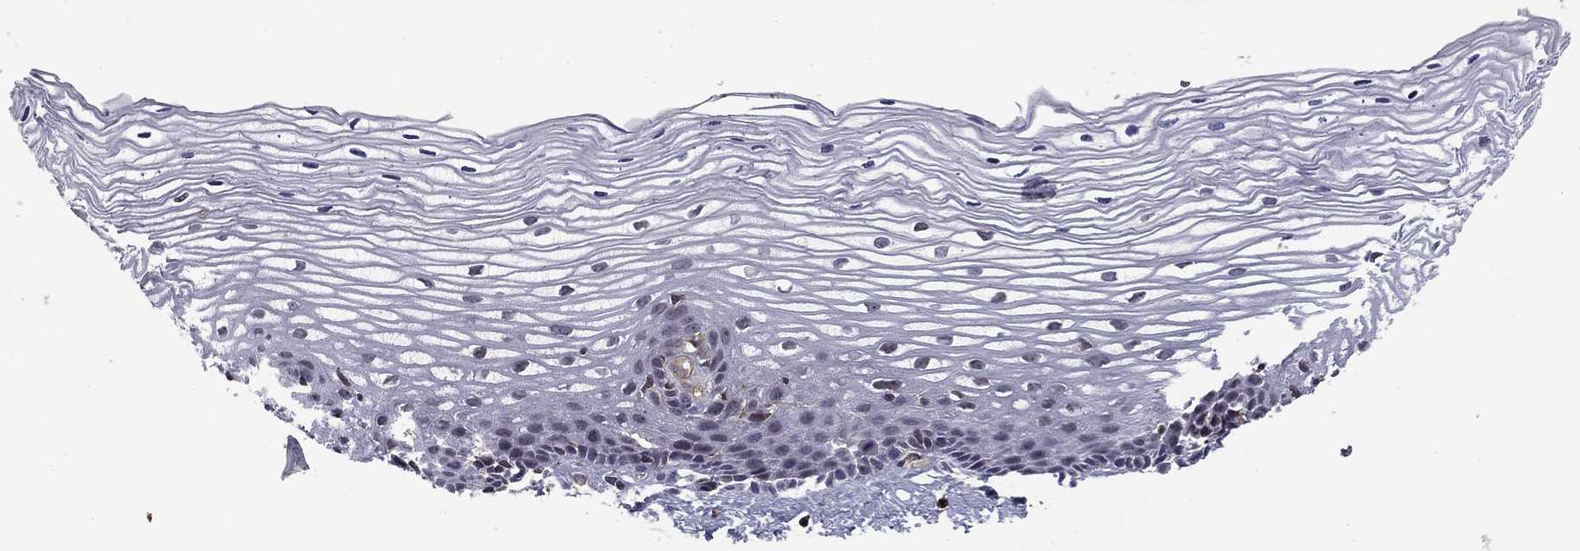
{"staining": {"intensity": "negative", "quantity": "none", "location": "none"}, "tissue": "cervix", "cell_type": "Glandular cells", "image_type": "normal", "snomed": [{"axis": "morphology", "description": "Normal tissue, NOS"}, {"axis": "topography", "description": "Cervix"}], "caption": "Histopathology image shows no protein expression in glandular cells of unremarkable cervix. The staining was performed using DAB to visualize the protein expression in brown, while the nuclei were stained in blue with hematoxylin (Magnification: 20x).", "gene": "PLCB2", "patient": {"sex": "female", "age": 40}}